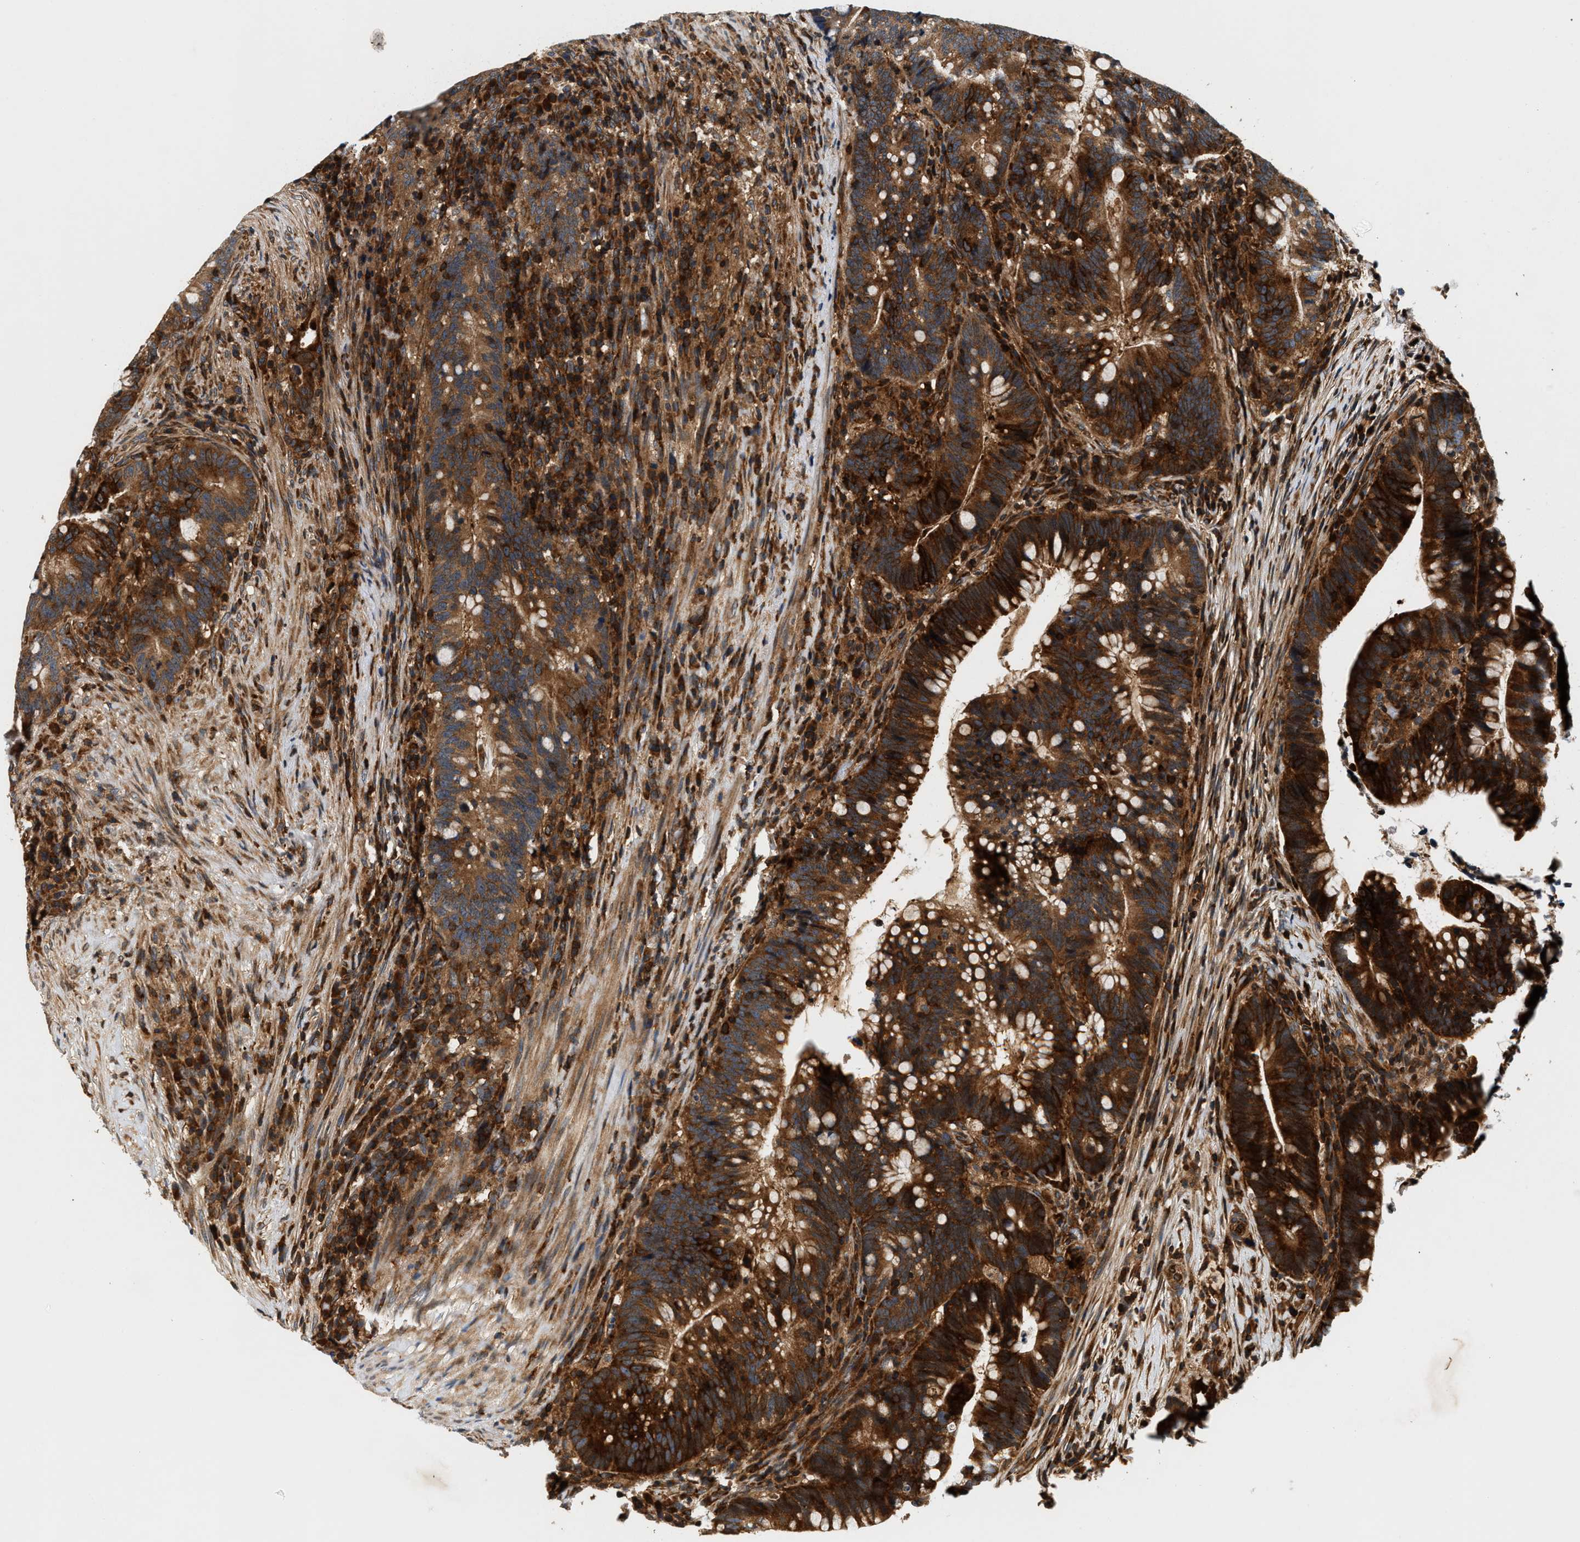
{"staining": {"intensity": "strong", "quantity": ">75%", "location": "cytoplasmic/membranous"}, "tissue": "colorectal cancer", "cell_type": "Tumor cells", "image_type": "cancer", "snomed": [{"axis": "morphology", "description": "Adenocarcinoma, NOS"}, {"axis": "topography", "description": "Colon"}], "caption": "A photomicrograph of colorectal cancer stained for a protein shows strong cytoplasmic/membranous brown staining in tumor cells.", "gene": "SAMD9", "patient": {"sex": "female", "age": 66}}